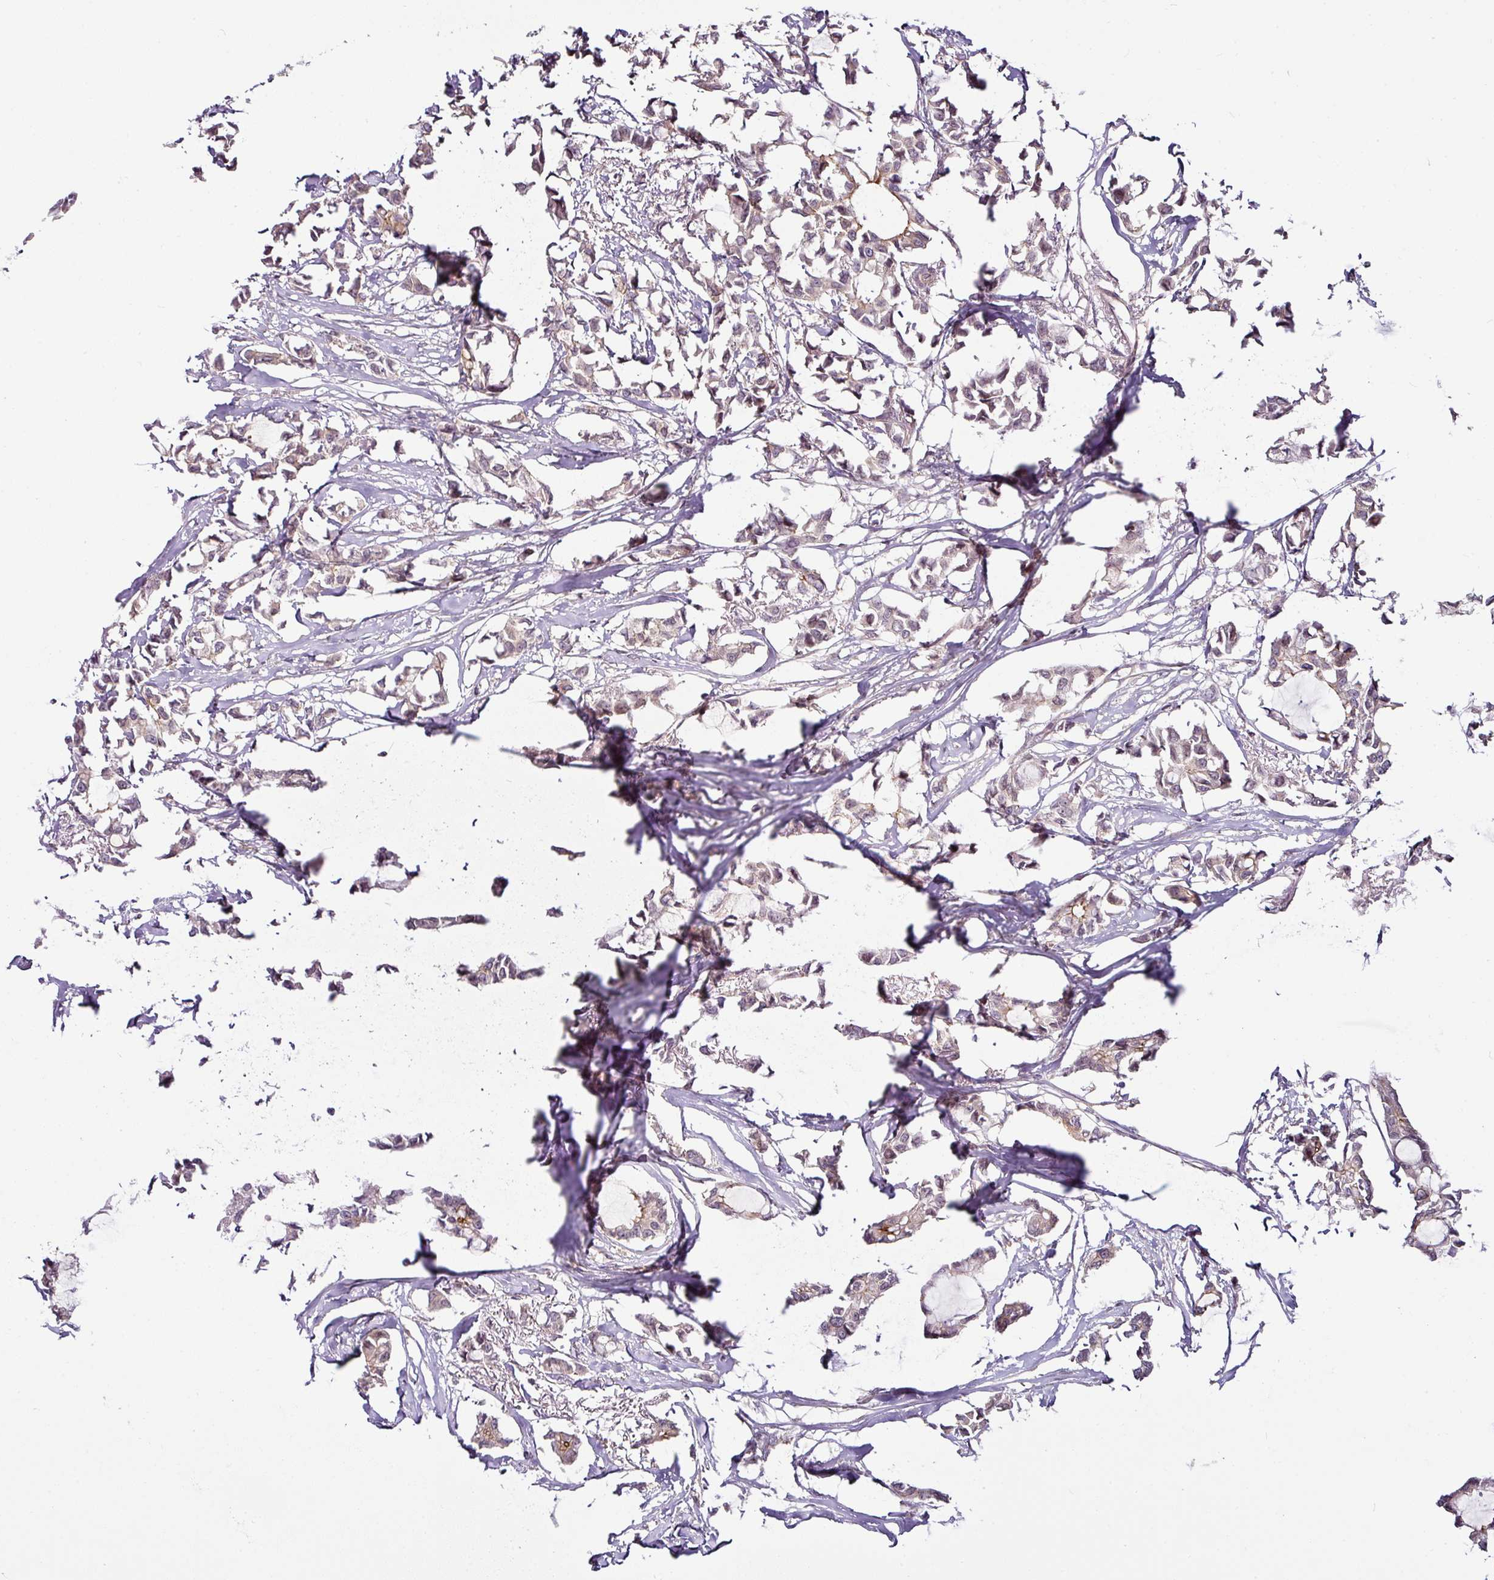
{"staining": {"intensity": "moderate", "quantity": "25%-75%", "location": "cytoplasmic/membranous"}, "tissue": "breast cancer", "cell_type": "Tumor cells", "image_type": "cancer", "snomed": [{"axis": "morphology", "description": "Duct carcinoma"}, {"axis": "topography", "description": "Breast"}], "caption": "Protein staining of breast intraductal carcinoma tissue displays moderate cytoplasmic/membranous positivity in approximately 25%-75% of tumor cells. (IHC, brightfield microscopy, high magnification).", "gene": "DCAF13", "patient": {"sex": "female", "age": 73}}